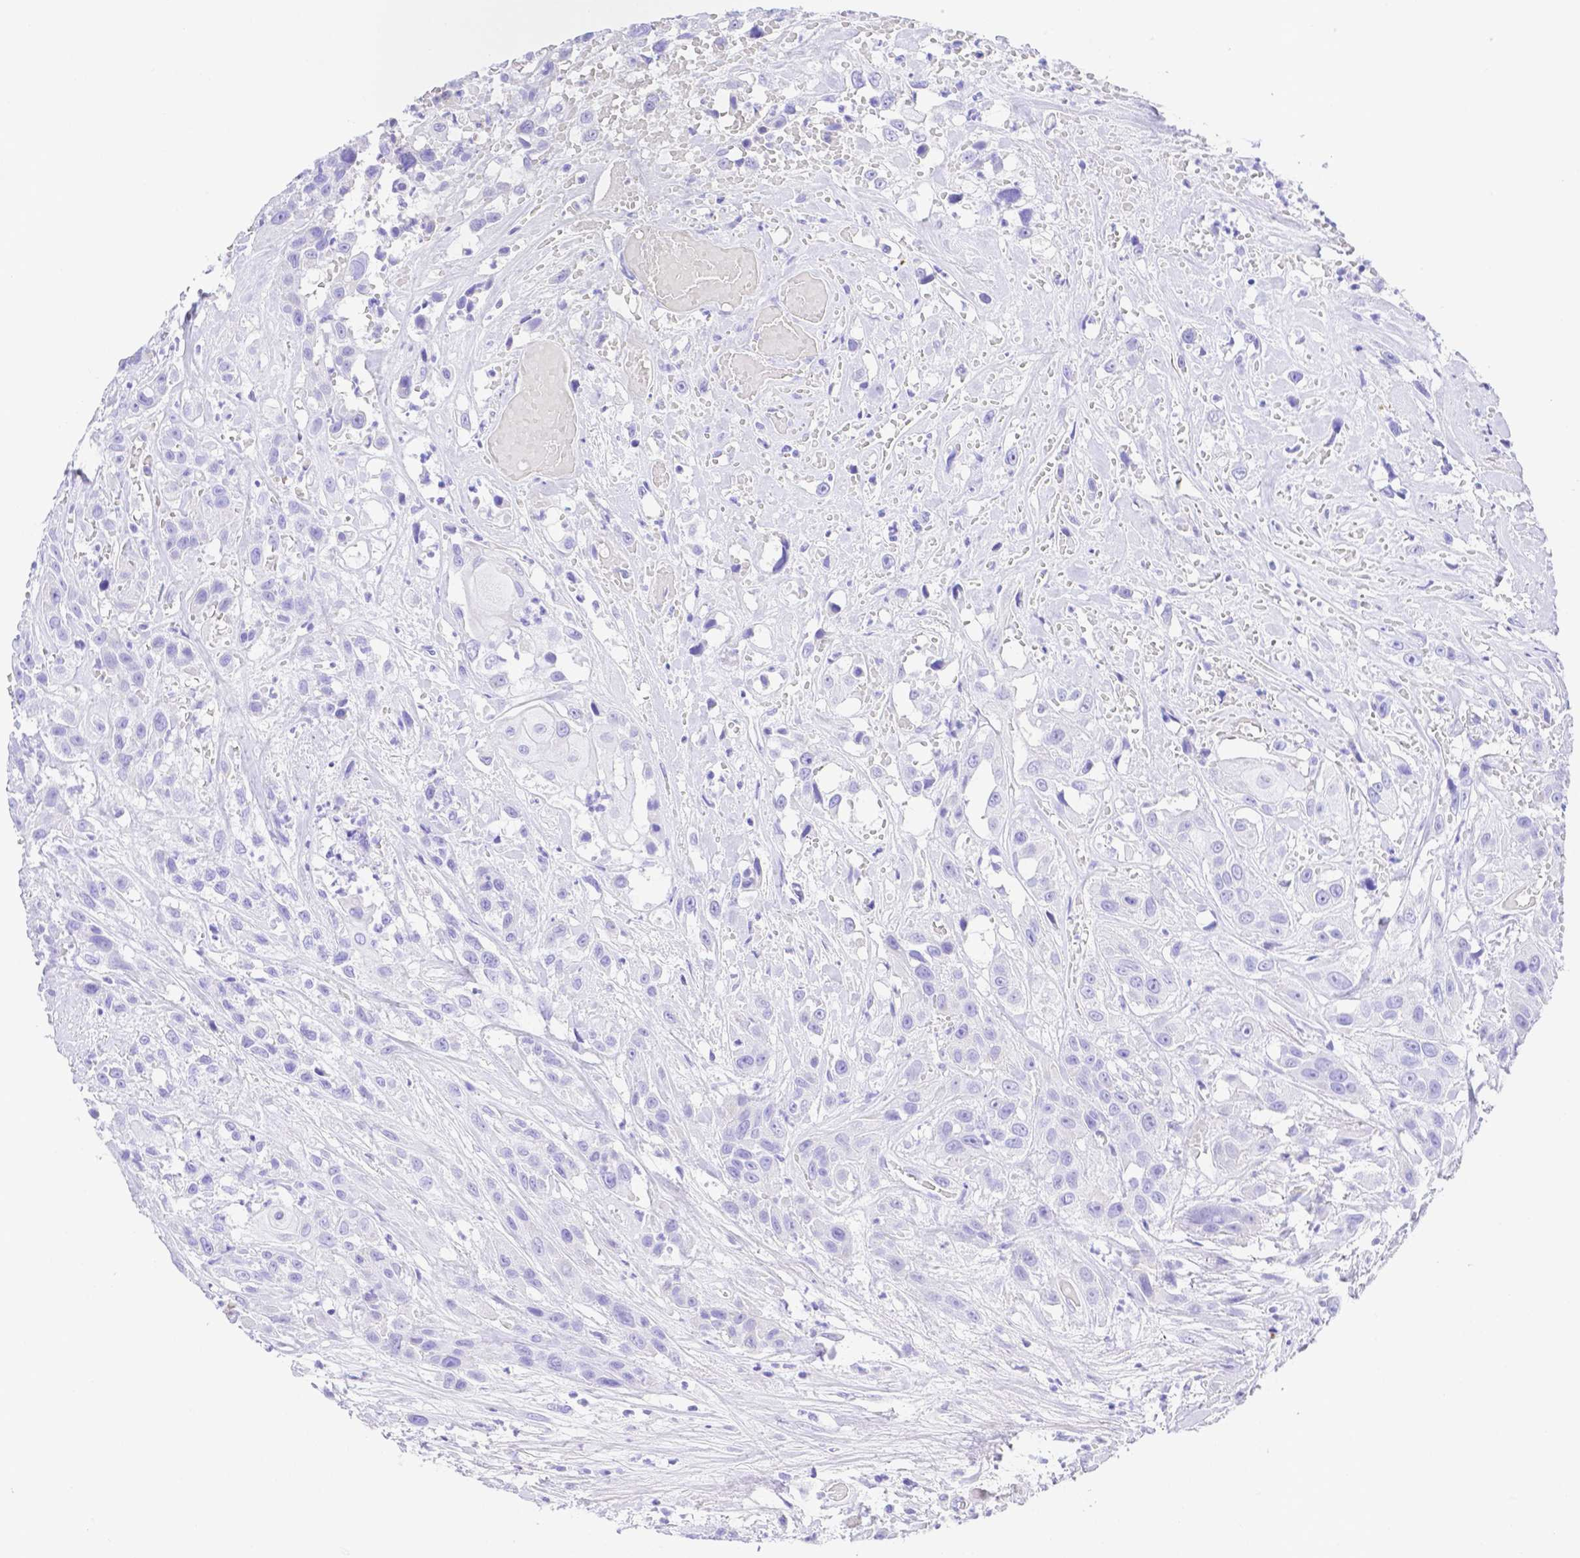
{"staining": {"intensity": "negative", "quantity": "none", "location": "none"}, "tissue": "head and neck cancer", "cell_type": "Tumor cells", "image_type": "cancer", "snomed": [{"axis": "morphology", "description": "Squamous cell carcinoma, NOS"}, {"axis": "topography", "description": "Head-Neck"}], "caption": "A high-resolution histopathology image shows immunohistochemistry staining of squamous cell carcinoma (head and neck), which shows no significant positivity in tumor cells.", "gene": "SMR3A", "patient": {"sex": "male", "age": 57}}